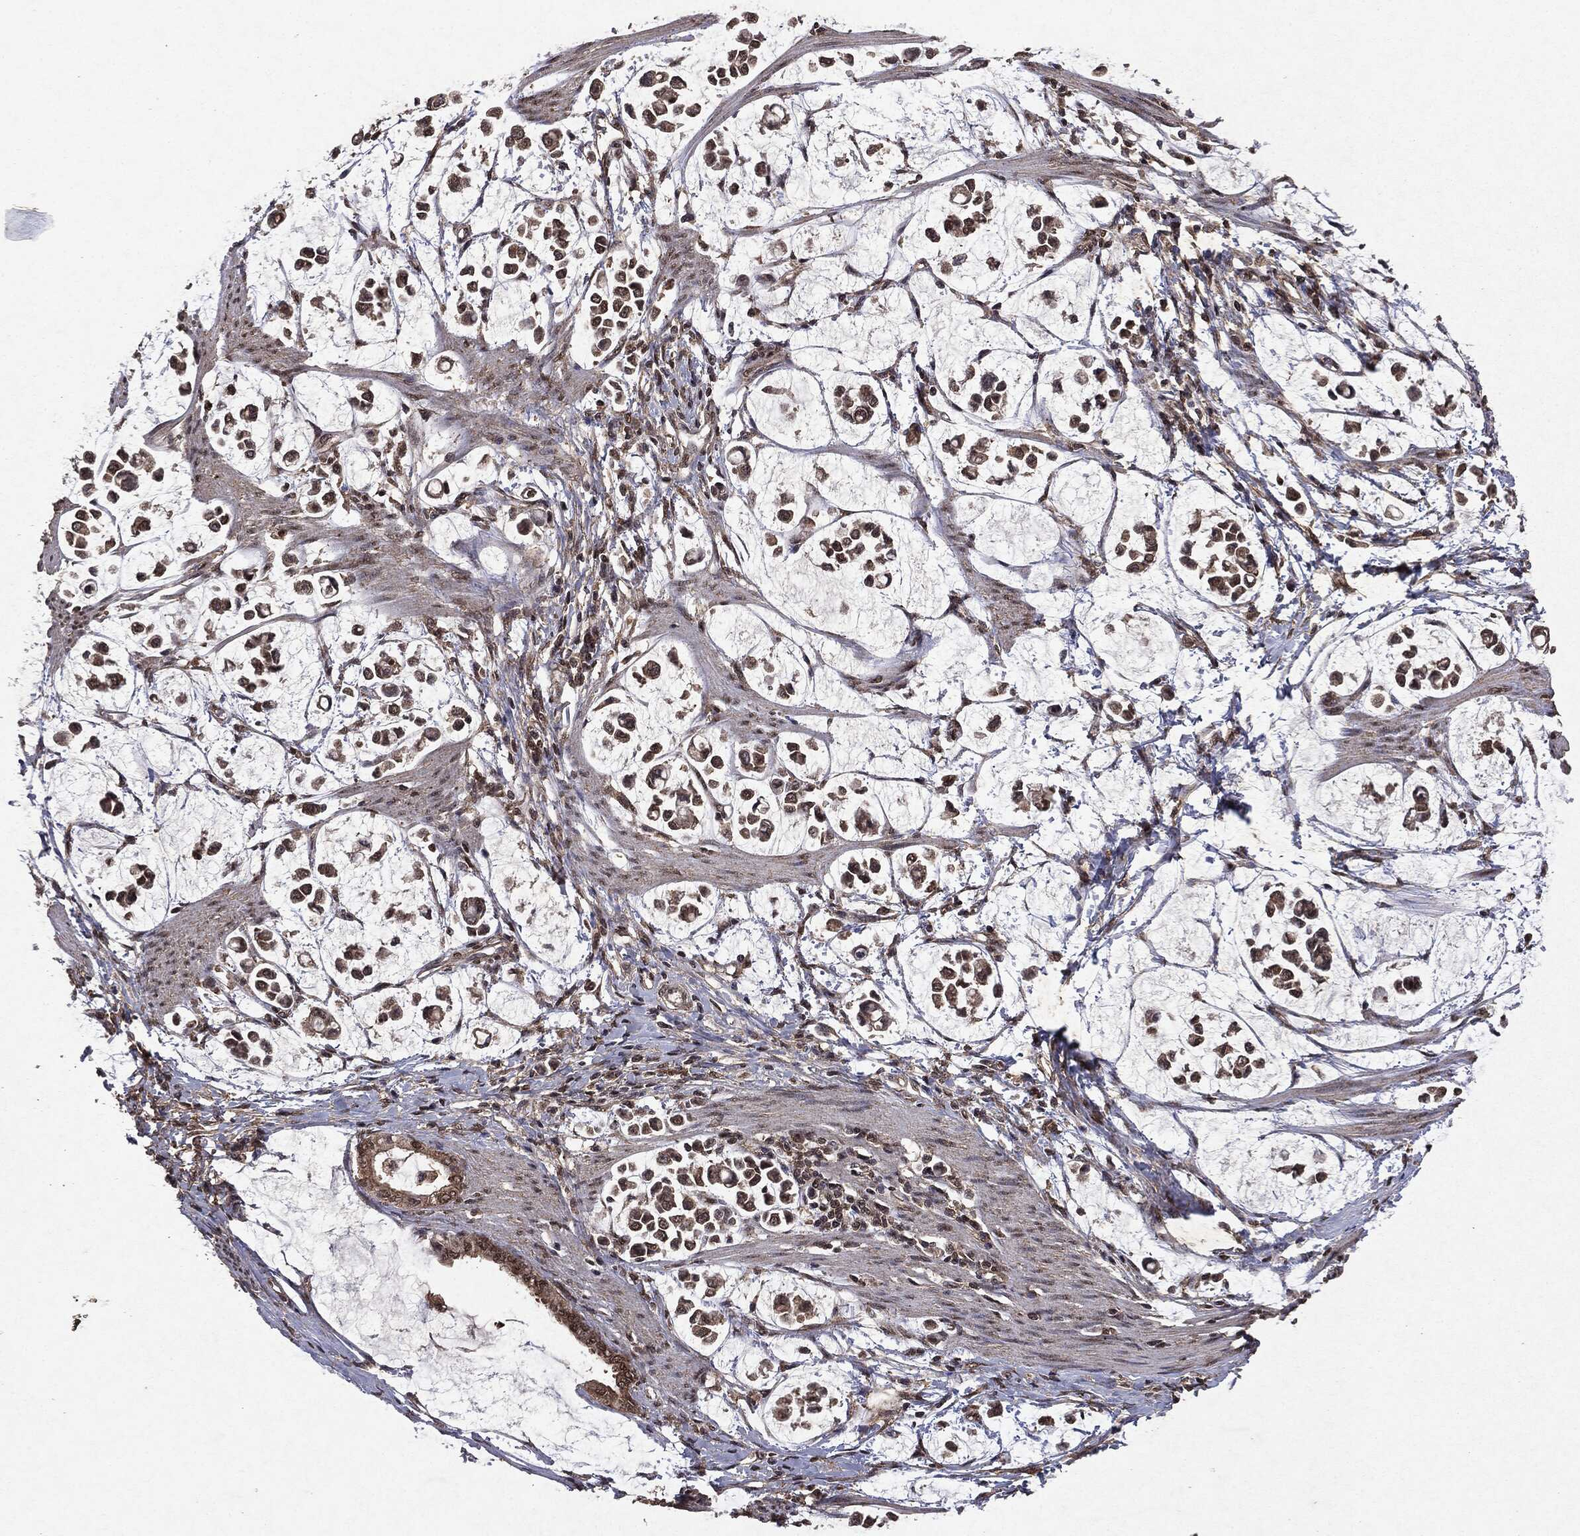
{"staining": {"intensity": "moderate", "quantity": "25%-75%", "location": "cytoplasmic/membranous"}, "tissue": "stomach cancer", "cell_type": "Tumor cells", "image_type": "cancer", "snomed": [{"axis": "morphology", "description": "Adenocarcinoma, NOS"}, {"axis": "topography", "description": "Stomach"}], "caption": "Adenocarcinoma (stomach) stained for a protein (brown) displays moderate cytoplasmic/membranous positive staining in about 25%-75% of tumor cells.", "gene": "PEBP1", "patient": {"sex": "male", "age": 82}}